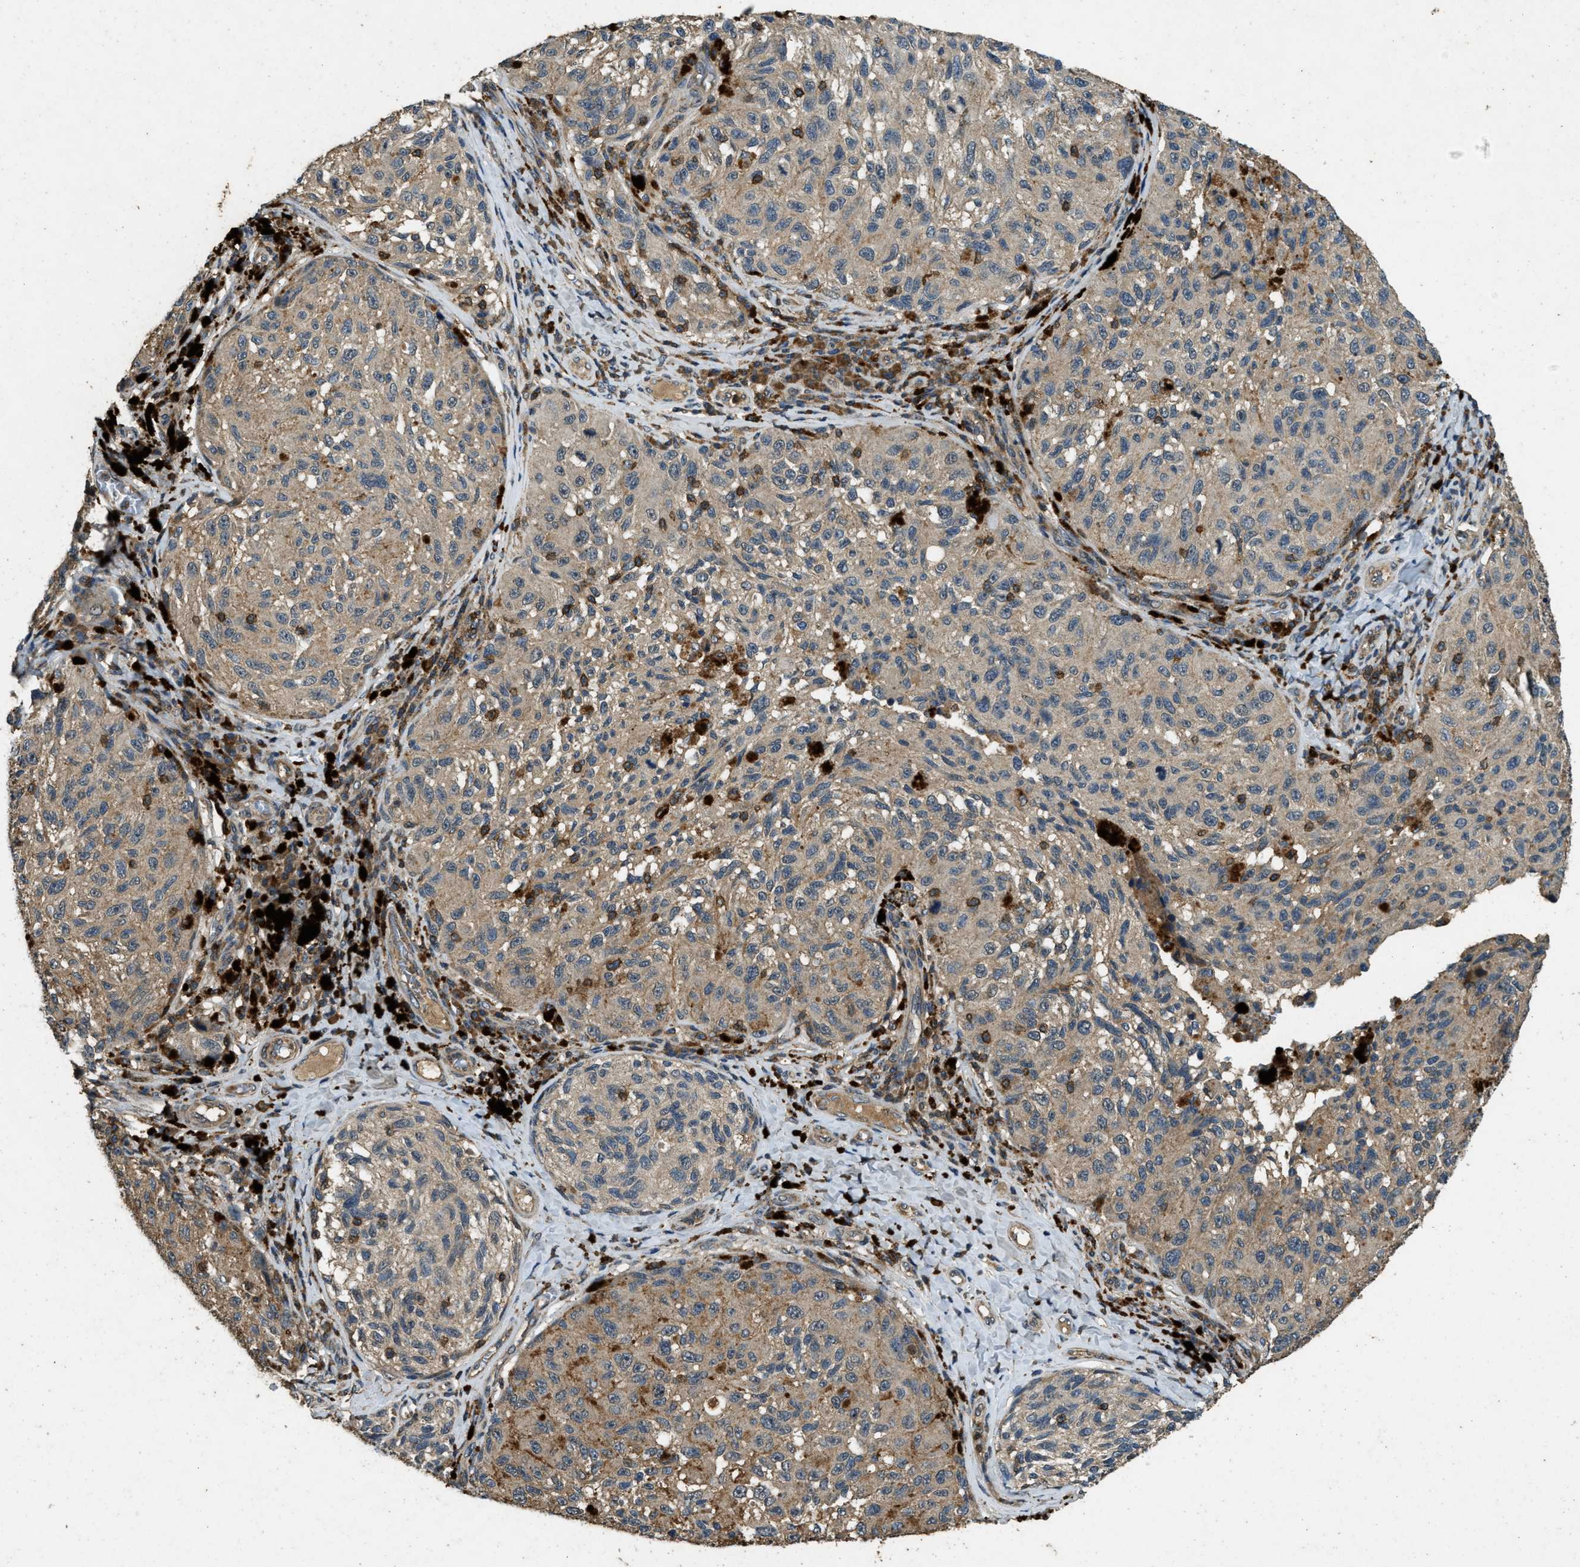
{"staining": {"intensity": "weak", "quantity": "25%-75%", "location": "cytoplasmic/membranous"}, "tissue": "melanoma", "cell_type": "Tumor cells", "image_type": "cancer", "snomed": [{"axis": "morphology", "description": "Malignant melanoma, NOS"}, {"axis": "topography", "description": "Skin"}], "caption": "An immunohistochemistry (IHC) micrograph of tumor tissue is shown. Protein staining in brown labels weak cytoplasmic/membranous positivity in malignant melanoma within tumor cells.", "gene": "ATP8B1", "patient": {"sex": "female", "age": 73}}